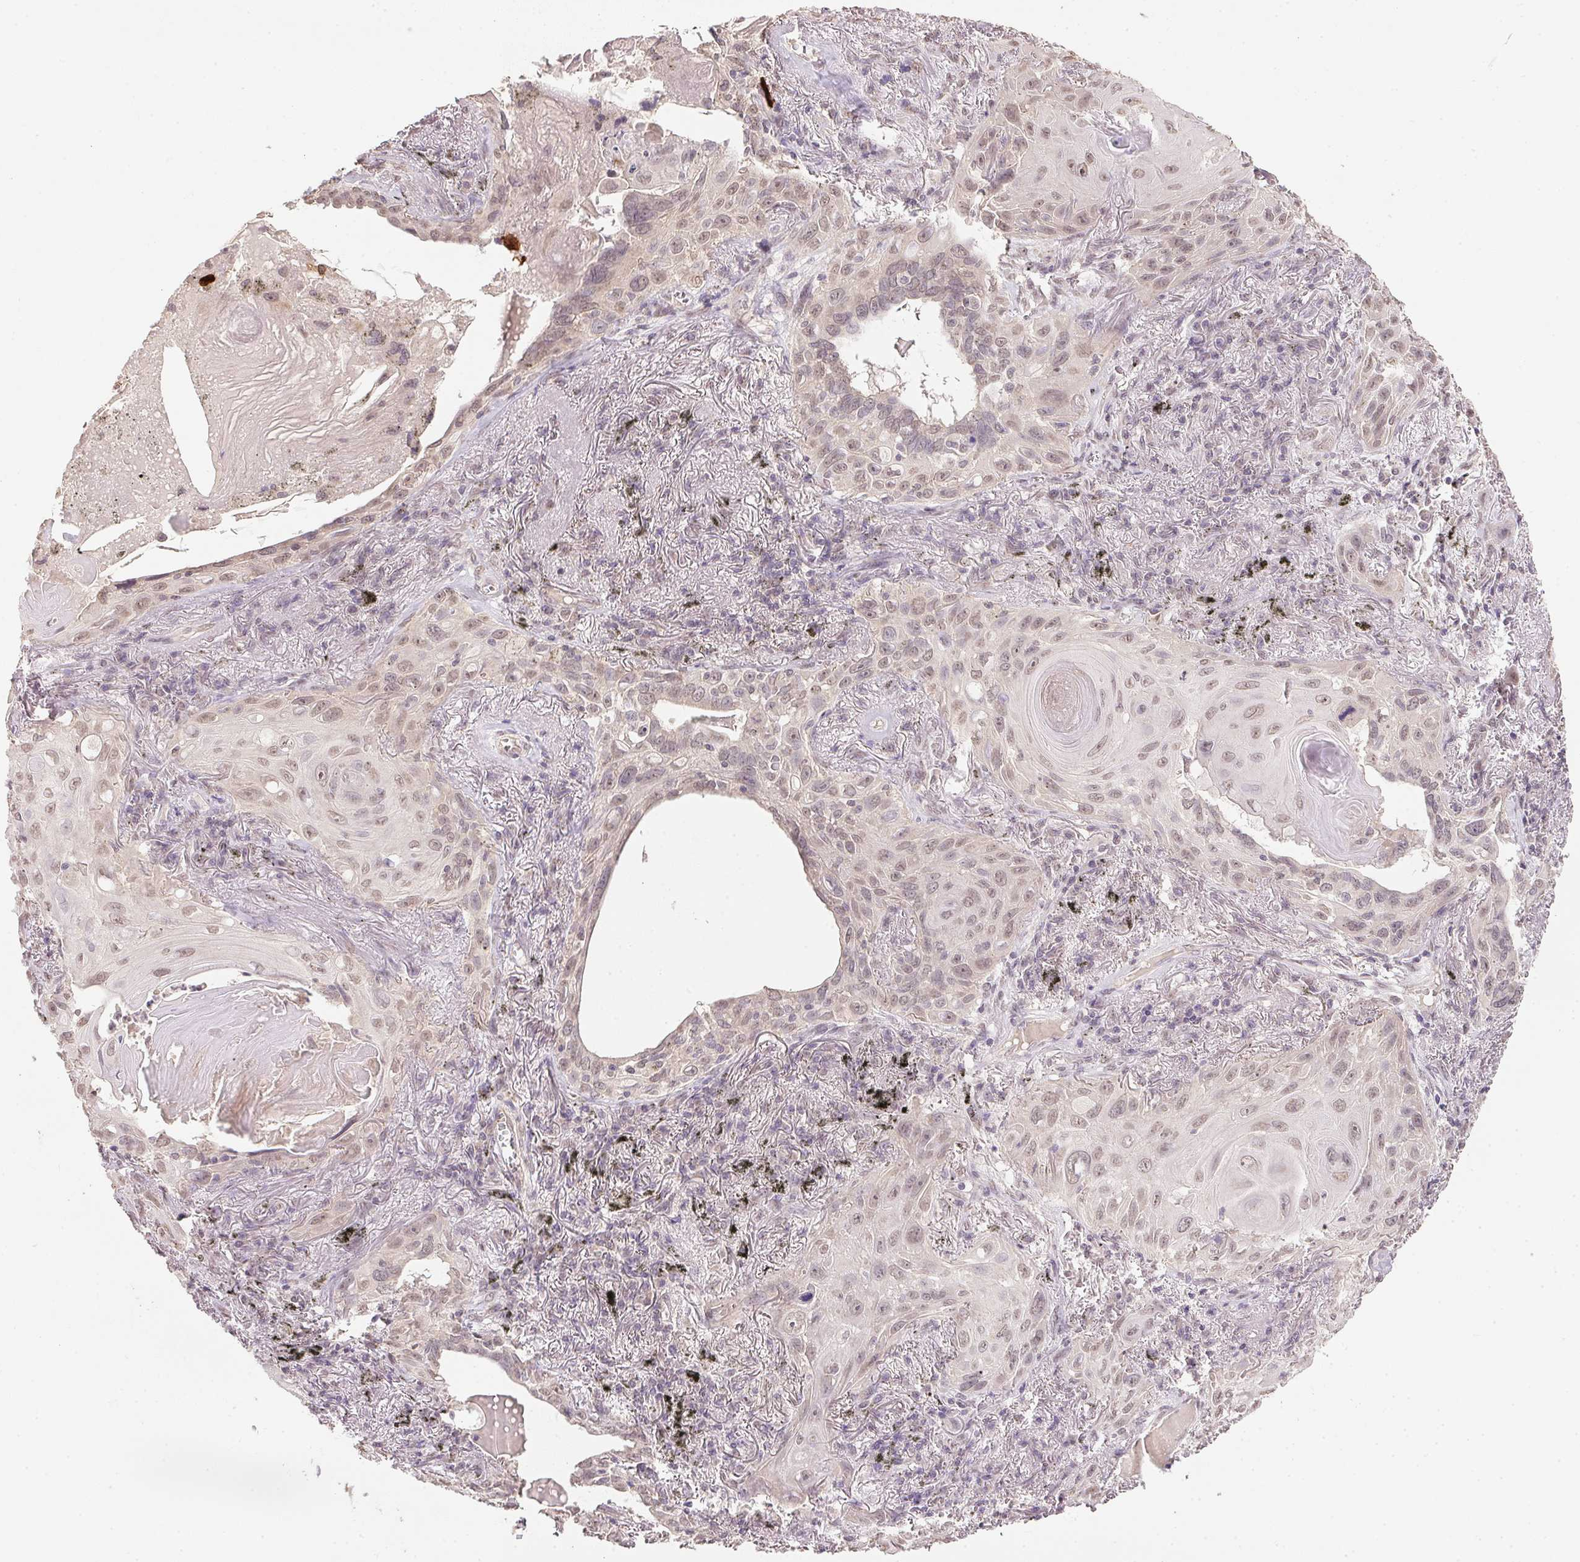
{"staining": {"intensity": "weak", "quantity": "25%-75%", "location": "nuclear"}, "tissue": "lung cancer", "cell_type": "Tumor cells", "image_type": "cancer", "snomed": [{"axis": "morphology", "description": "Squamous cell carcinoma, NOS"}, {"axis": "topography", "description": "Lung"}], "caption": "This micrograph demonstrates immunohistochemistry (IHC) staining of human lung cancer, with low weak nuclear positivity in about 25%-75% of tumor cells.", "gene": "PPP4R4", "patient": {"sex": "male", "age": 79}}